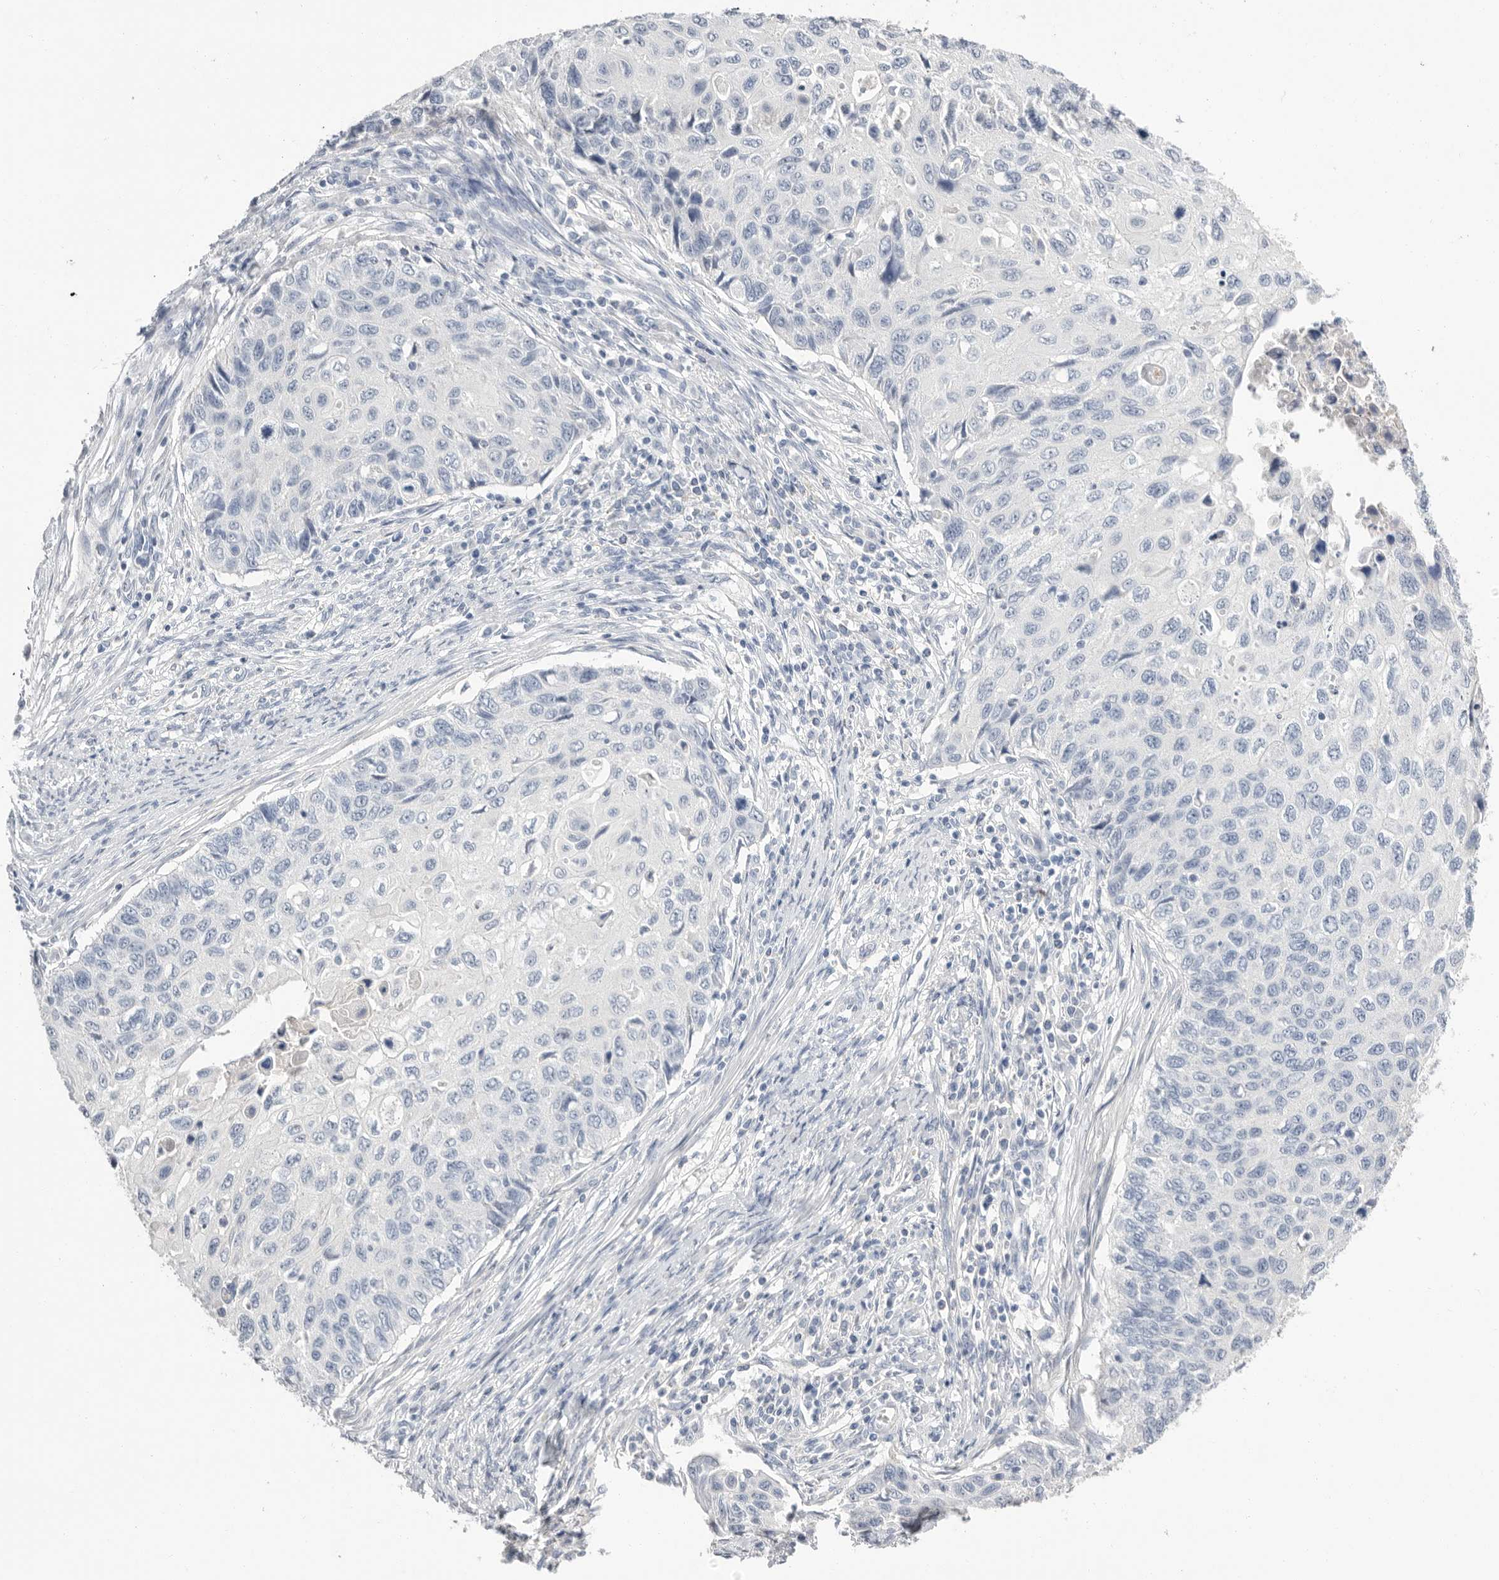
{"staining": {"intensity": "negative", "quantity": "none", "location": "none"}, "tissue": "cervical cancer", "cell_type": "Tumor cells", "image_type": "cancer", "snomed": [{"axis": "morphology", "description": "Squamous cell carcinoma, NOS"}, {"axis": "topography", "description": "Cervix"}], "caption": "An immunohistochemistry micrograph of squamous cell carcinoma (cervical) is shown. There is no staining in tumor cells of squamous cell carcinoma (cervical). (DAB IHC, high magnification).", "gene": "APOA2", "patient": {"sex": "female", "age": 70}}